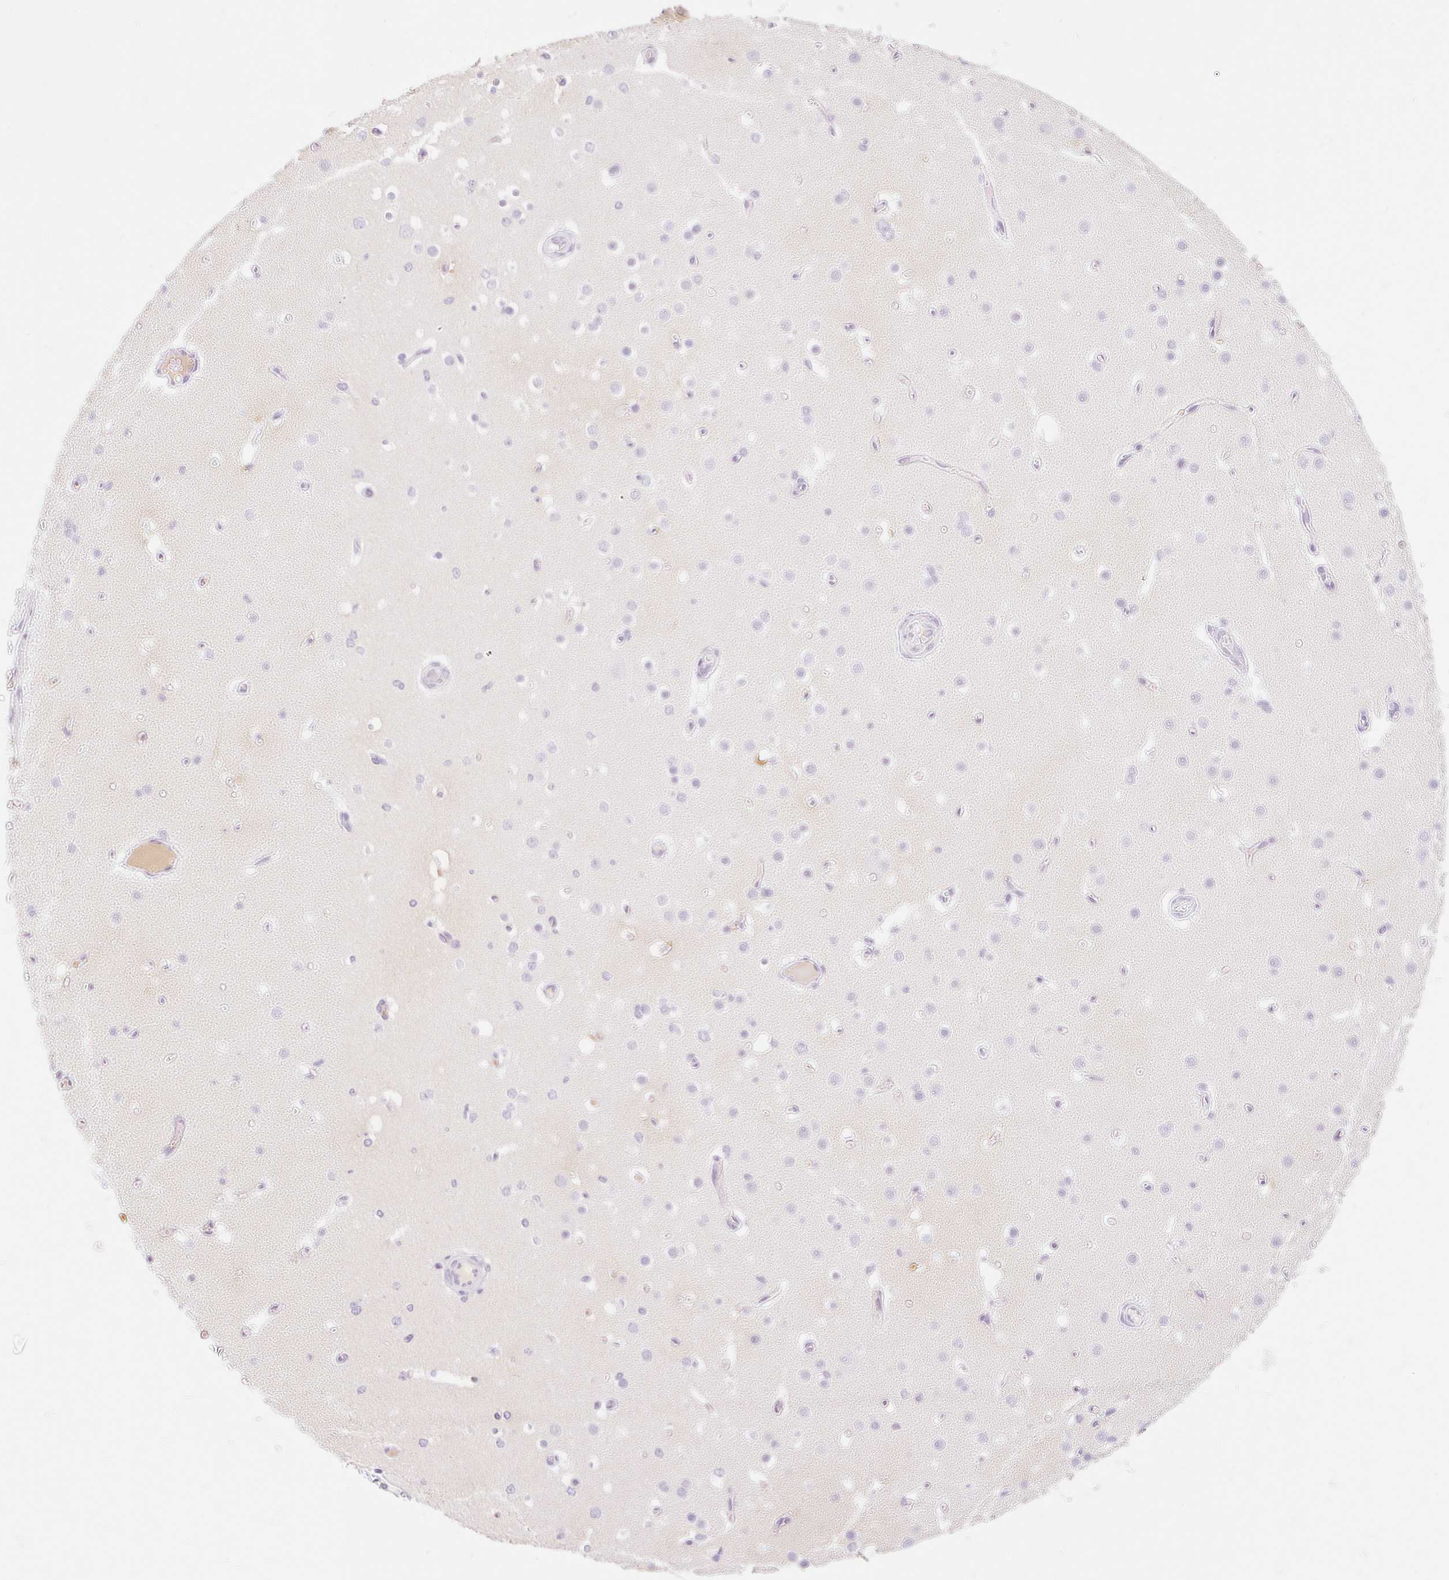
{"staining": {"intensity": "negative", "quantity": "none", "location": "none"}, "tissue": "cerebral cortex", "cell_type": "Endothelial cells", "image_type": "normal", "snomed": [{"axis": "morphology", "description": "Normal tissue, NOS"}, {"axis": "morphology", "description": "Inflammation, NOS"}, {"axis": "topography", "description": "Cerebral cortex"}], "caption": "An IHC image of benign cerebral cortex is shown. There is no staining in endothelial cells of cerebral cortex.", "gene": "TAF1L", "patient": {"sex": "male", "age": 6}}